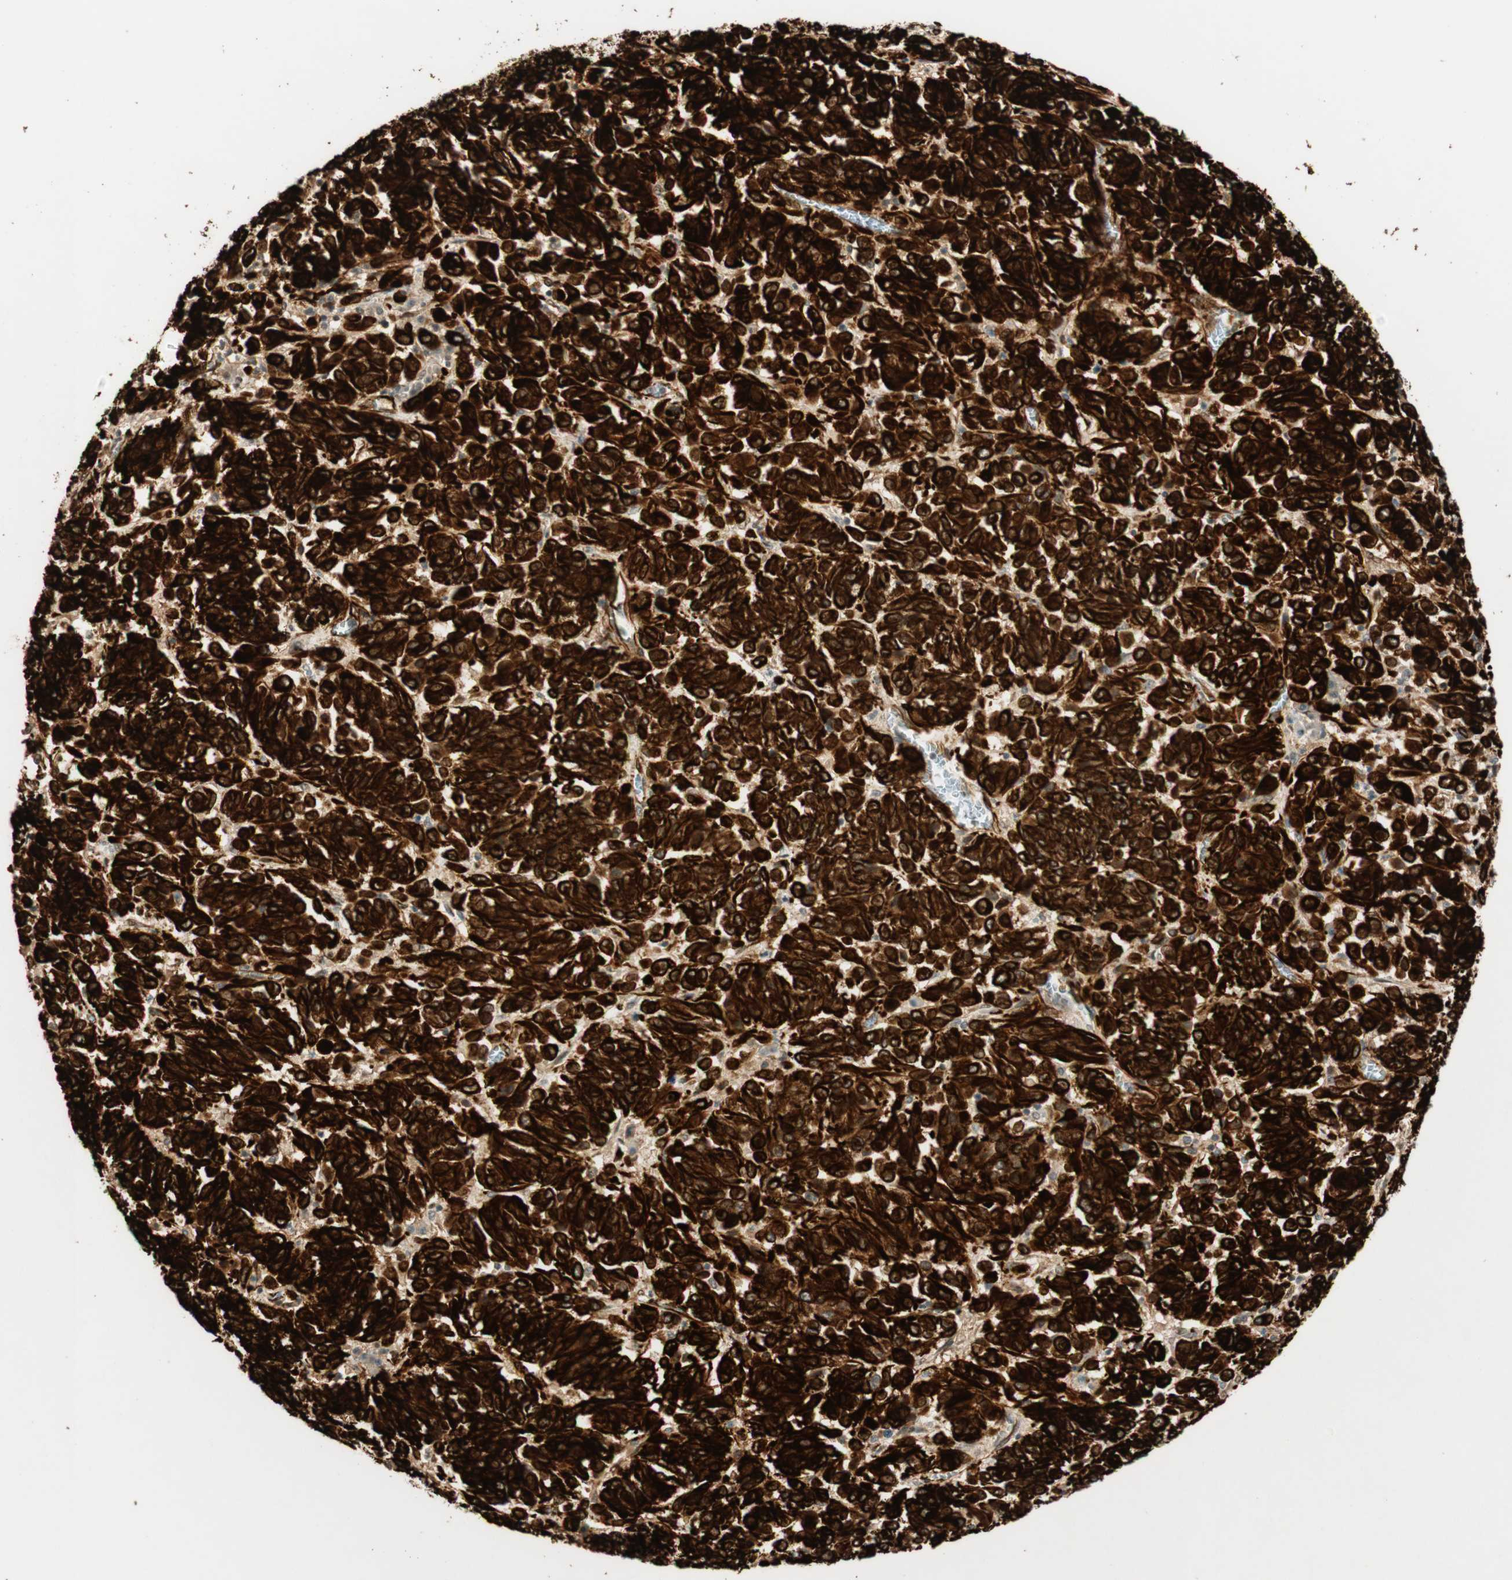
{"staining": {"intensity": "strong", "quantity": ">75%", "location": "cytoplasmic/membranous,nuclear"}, "tissue": "melanoma", "cell_type": "Tumor cells", "image_type": "cancer", "snomed": [{"axis": "morphology", "description": "Malignant melanoma, Metastatic site"}, {"axis": "topography", "description": "Lung"}], "caption": "Immunohistochemistry image of malignant melanoma (metastatic site) stained for a protein (brown), which displays high levels of strong cytoplasmic/membranous and nuclear expression in approximately >75% of tumor cells.", "gene": "NES", "patient": {"sex": "male", "age": 64}}